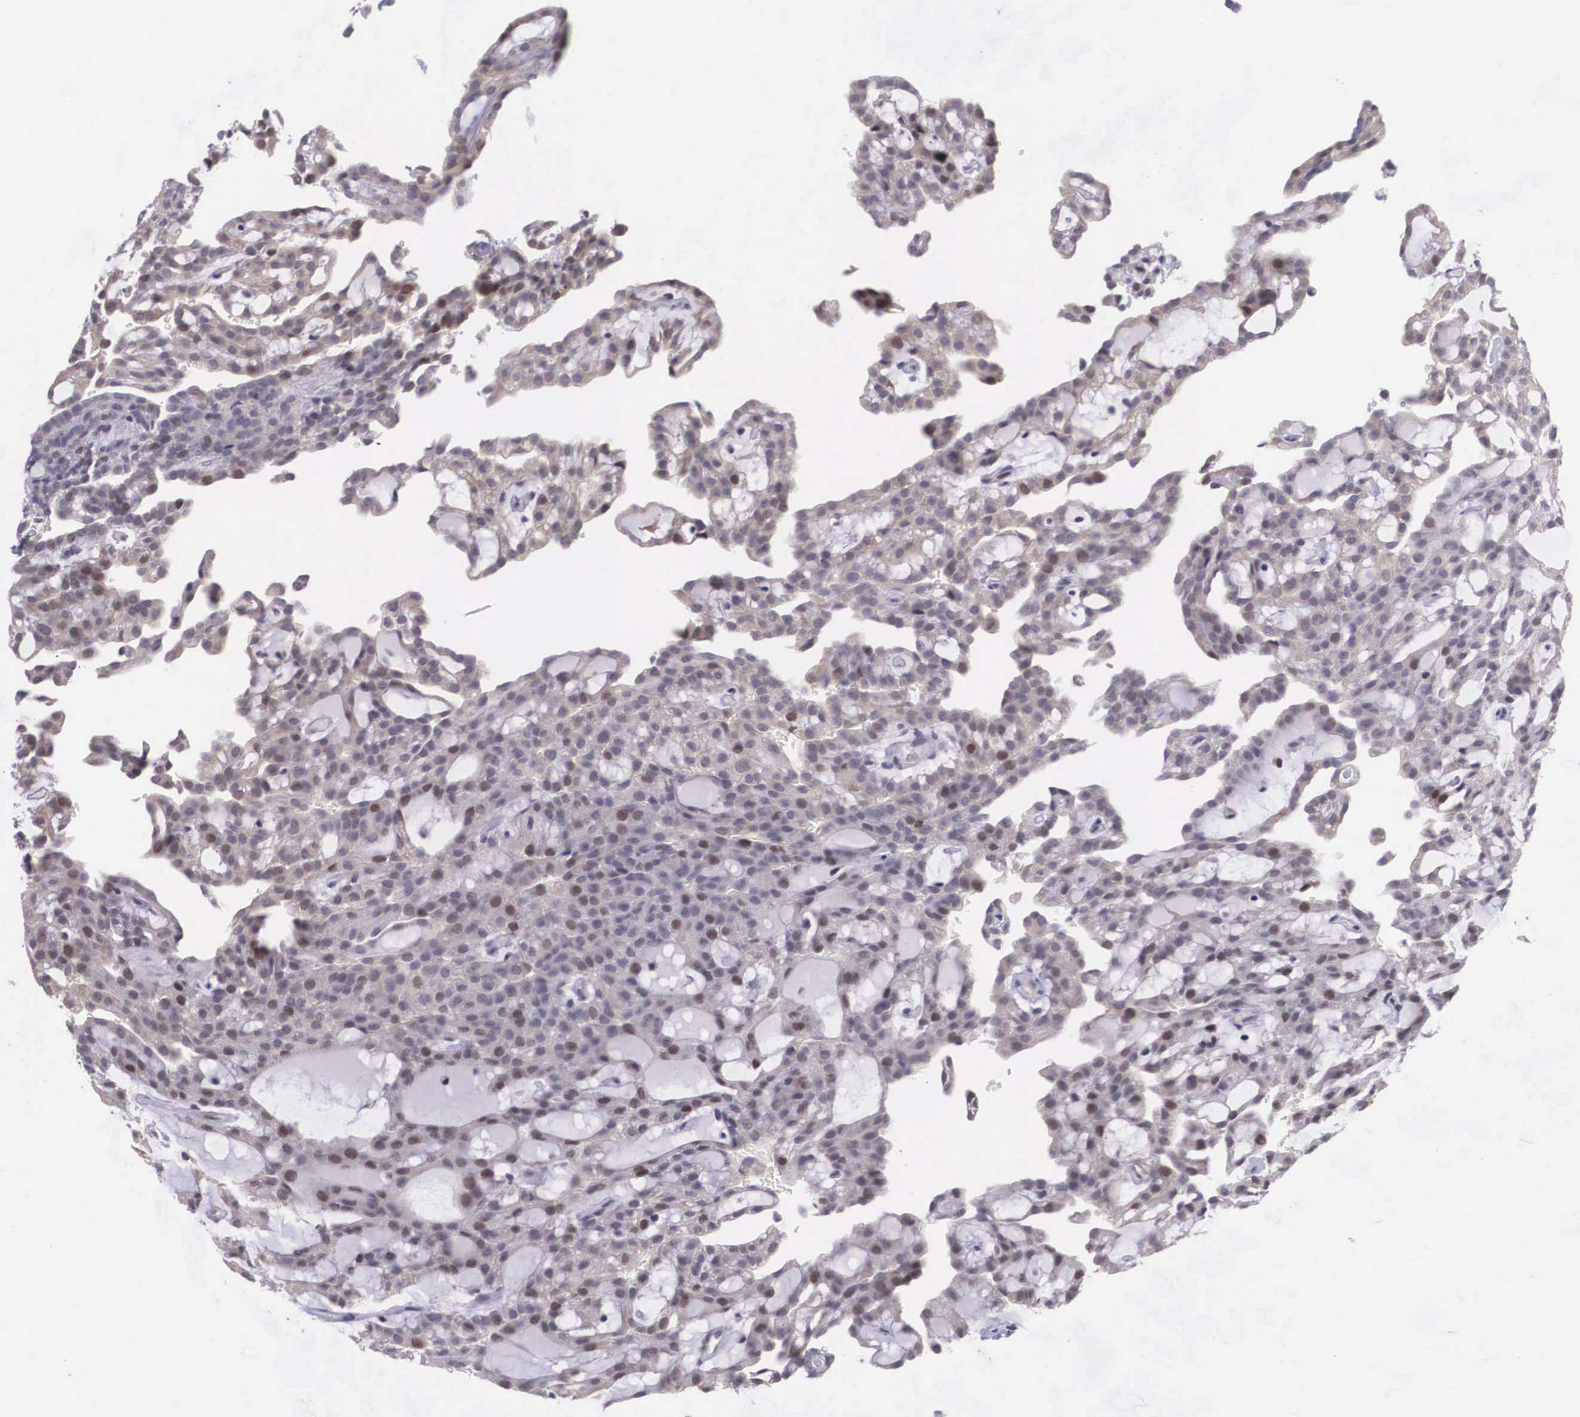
{"staining": {"intensity": "weak", "quantity": "<25%", "location": "cytoplasmic/membranous,nuclear"}, "tissue": "renal cancer", "cell_type": "Tumor cells", "image_type": "cancer", "snomed": [{"axis": "morphology", "description": "Adenocarcinoma, NOS"}, {"axis": "topography", "description": "Kidney"}], "caption": "The image demonstrates no significant positivity in tumor cells of renal adenocarcinoma.", "gene": "SLC25A21", "patient": {"sex": "male", "age": 63}}